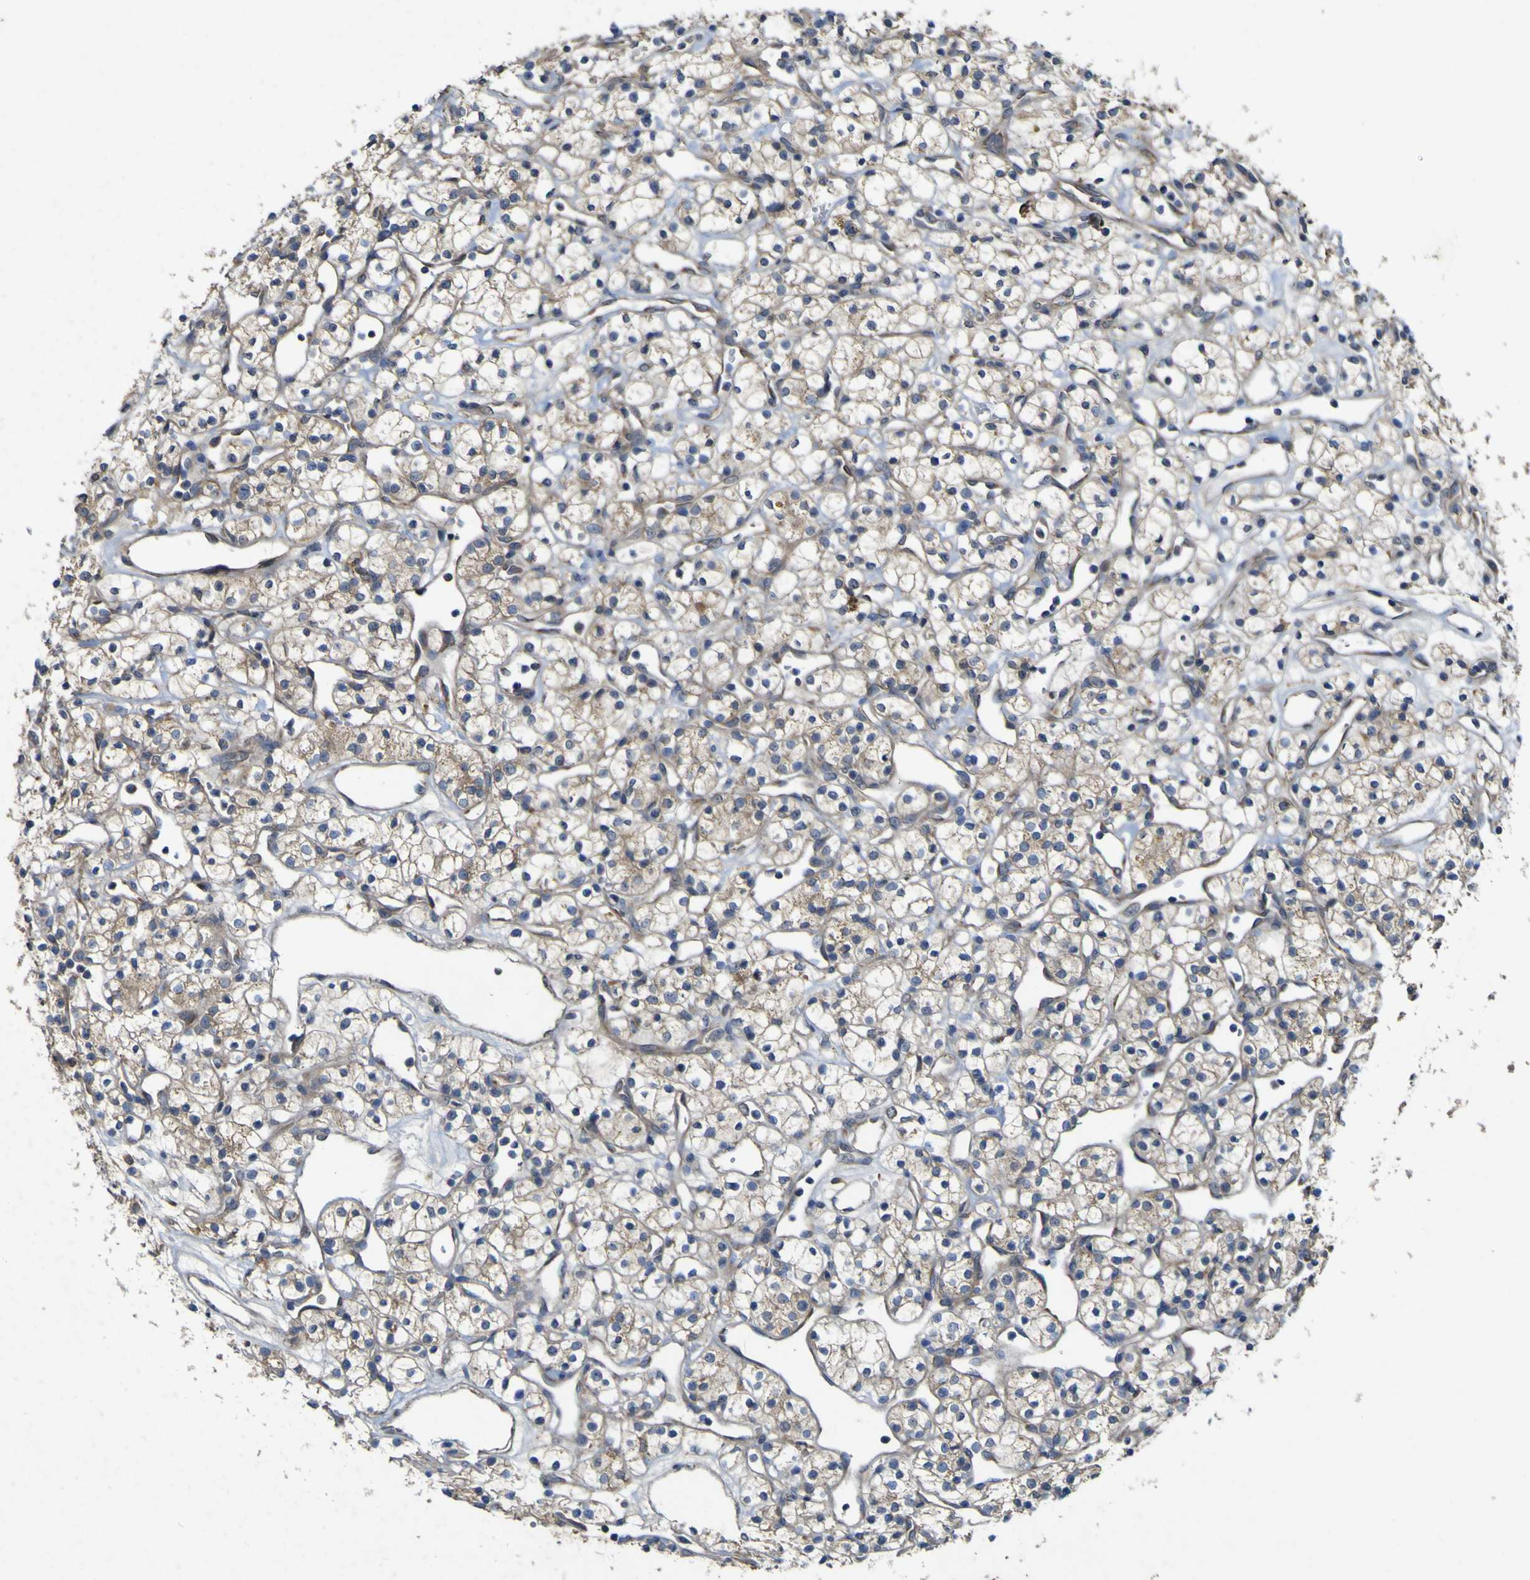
{"staining": {"intensity": "weak", "quantity": ">75%", "location": "cytoplasmic/membranous"}, "tissue": "renal cancer", "cell_type": "Tumor cells", "image_type": "cancer", "snomed": [{"axis": "morphology", "description": "Adenocarcinoma, NOS"}, {"axis": "topography", "description": "Kidney"}], "caption": "Renal adenocarcinoma stained for a protein (brown) reveals weak cytoplasmic/membranous positive staining in approximately >75% of tumor cells.", "gene": "IRAK2", "patient": {"sex": "female", "age": 60}}